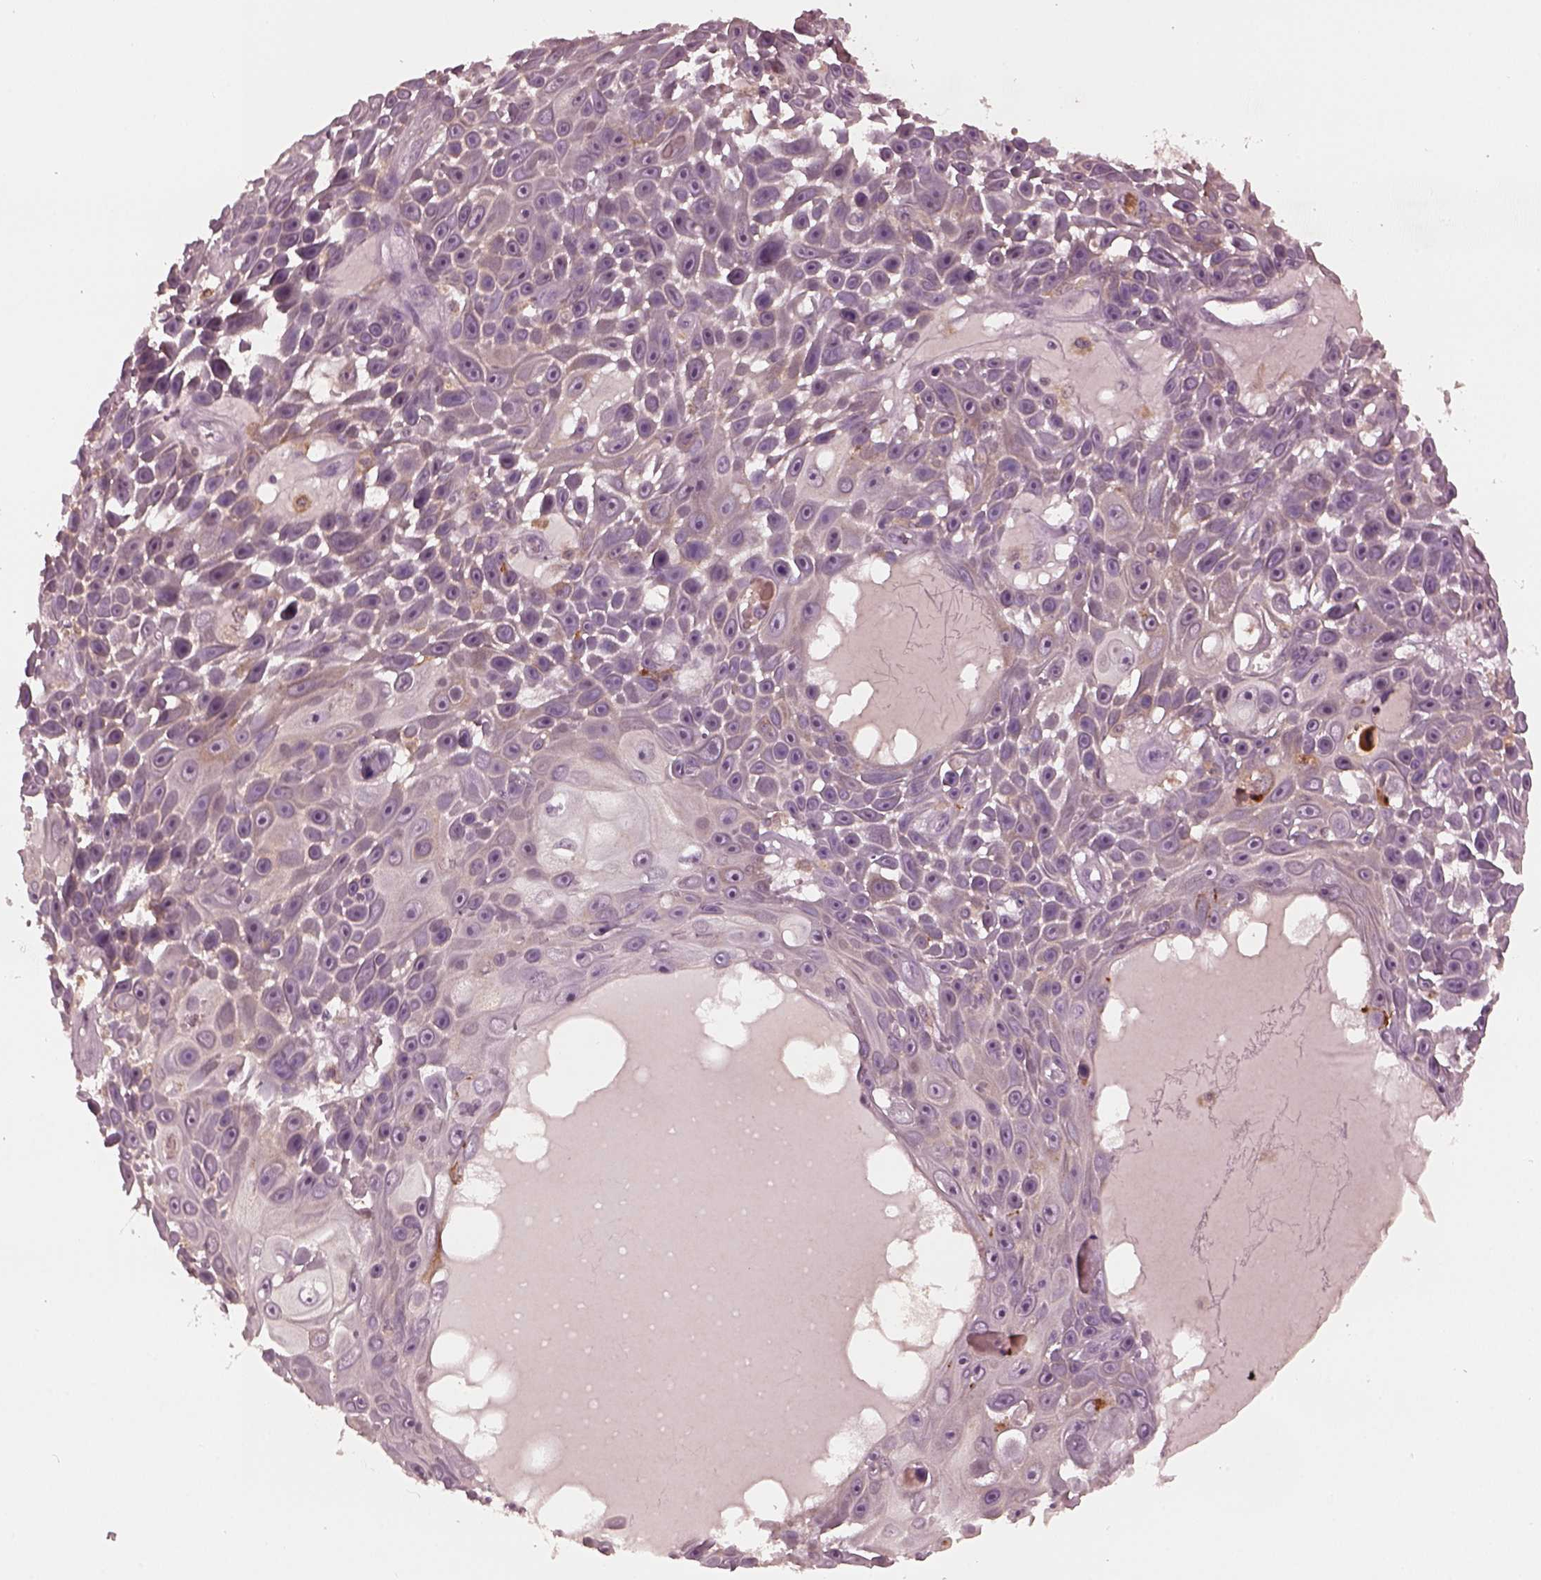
{"staining": {"intensity": "weak", "quantity": "<25%", "location": "cytoplasmic/membranous"}, "tissue": "skin cancer", "cell_type": "Tumor cells", "image_type": "cancer", "snomed": [{"axis": "morphology", "description": "Squamous cell carcinoma, NOS"}, {"axis": "topography", "description": "Skin"}], "caption": "Tumor cells are negative for protein expression in human skin squamous cell carcinoma.", "gene": "PSTPIP2", "patient": {"sex": "male", "age": 82}}